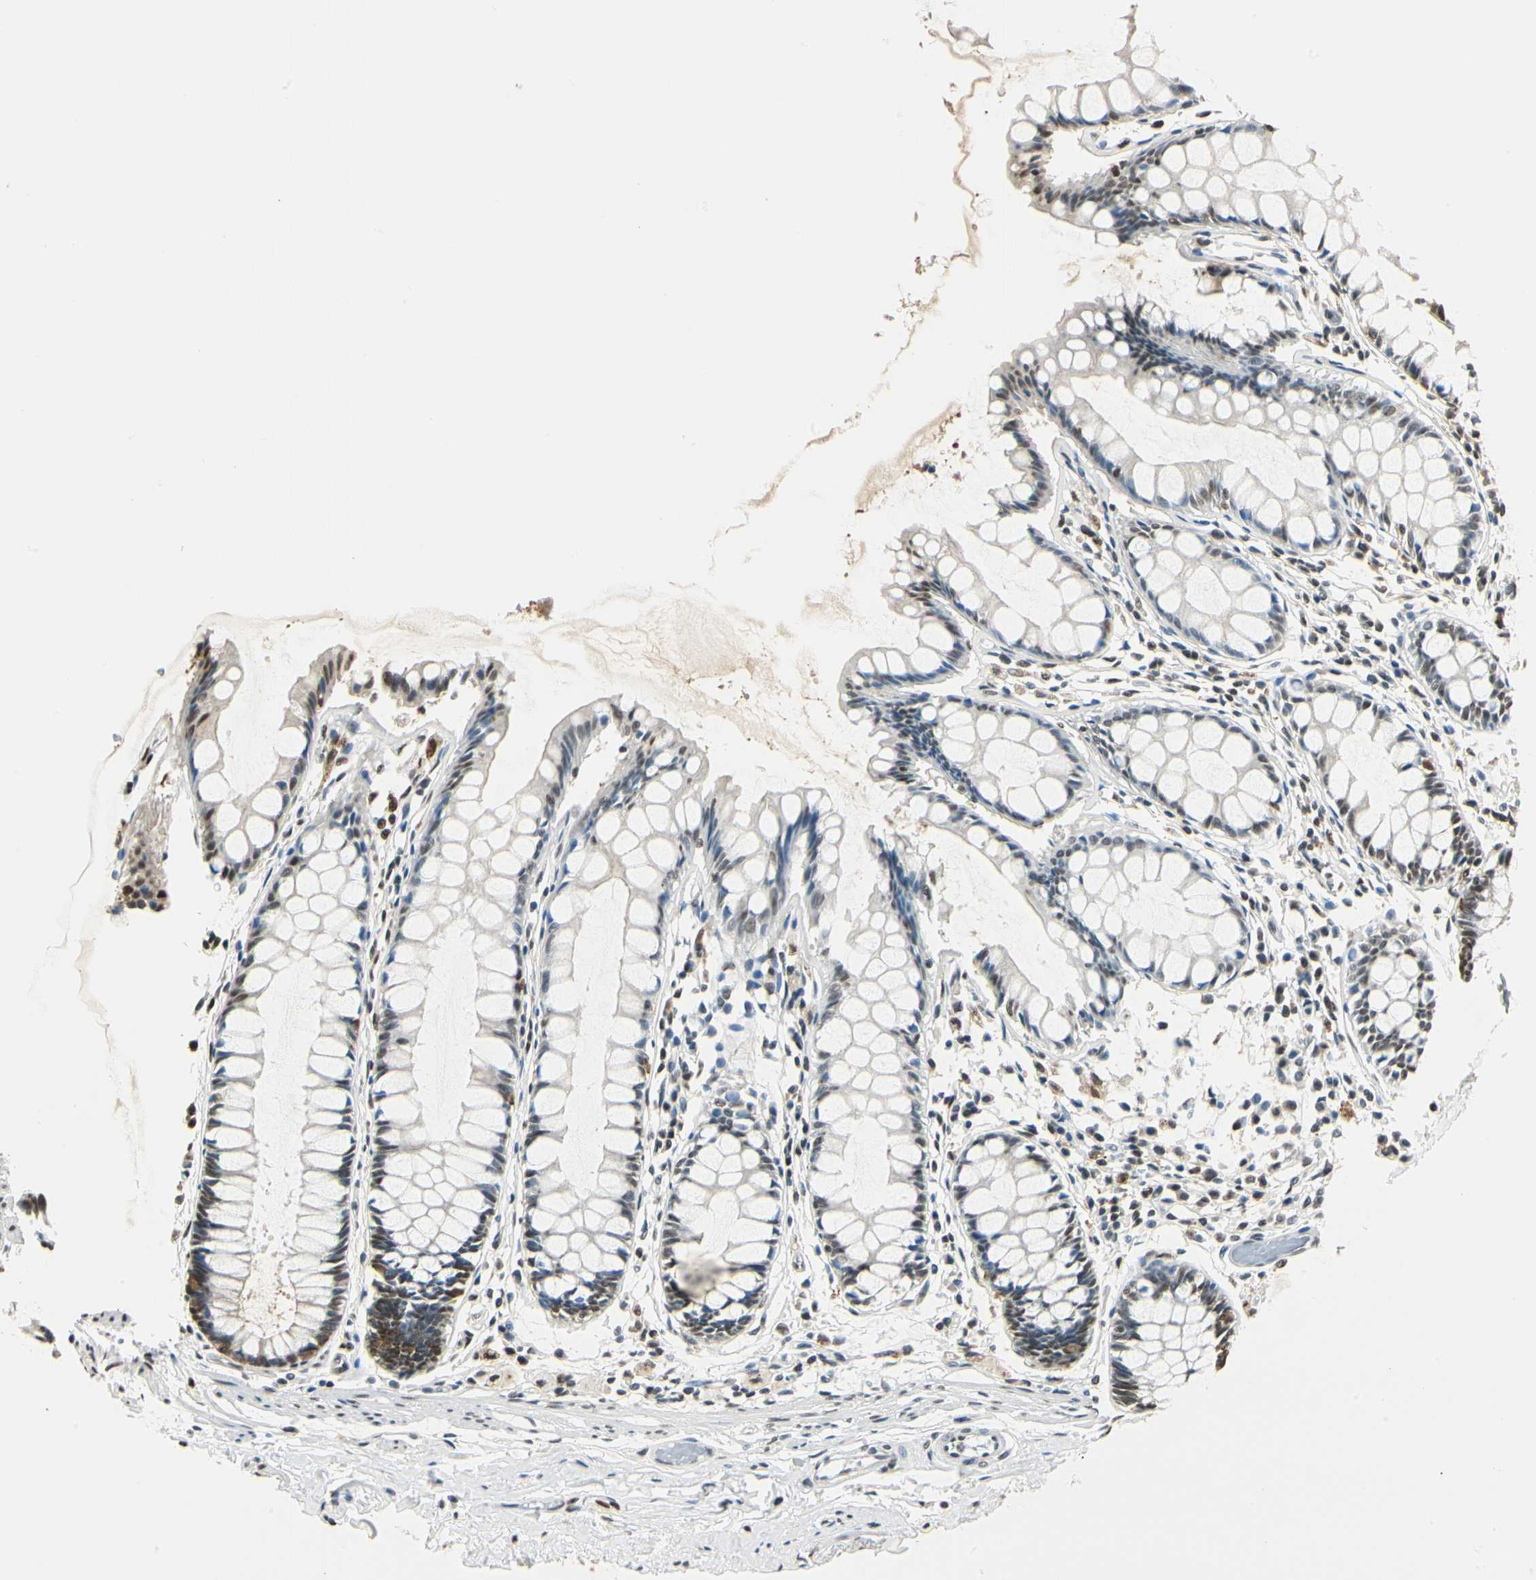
{"staining": {"intensity": "moderate", "quantity": "25%-75%", "location": "nuclear"}, "tissue": "rectum", "cell_type": "Glandular cells", "image_type": "normal", "snomed": [{"axis": "morphology", "description": "Normal tissue, NOS"}, {"axis": "topography", "description": "Rectum"}], "caption": "DAB immunohistochemical staining of unremarkable human rectum demonstrates moderate nuclear protein expression in about 25%-75% of glandular cells. The protein is stained brown, and the nuclei are stained in blue (DAB IHC with brightfield microscopy, high magnification).", "gene": "FANCG", "patient": {"sex": "male", "age": 86}}